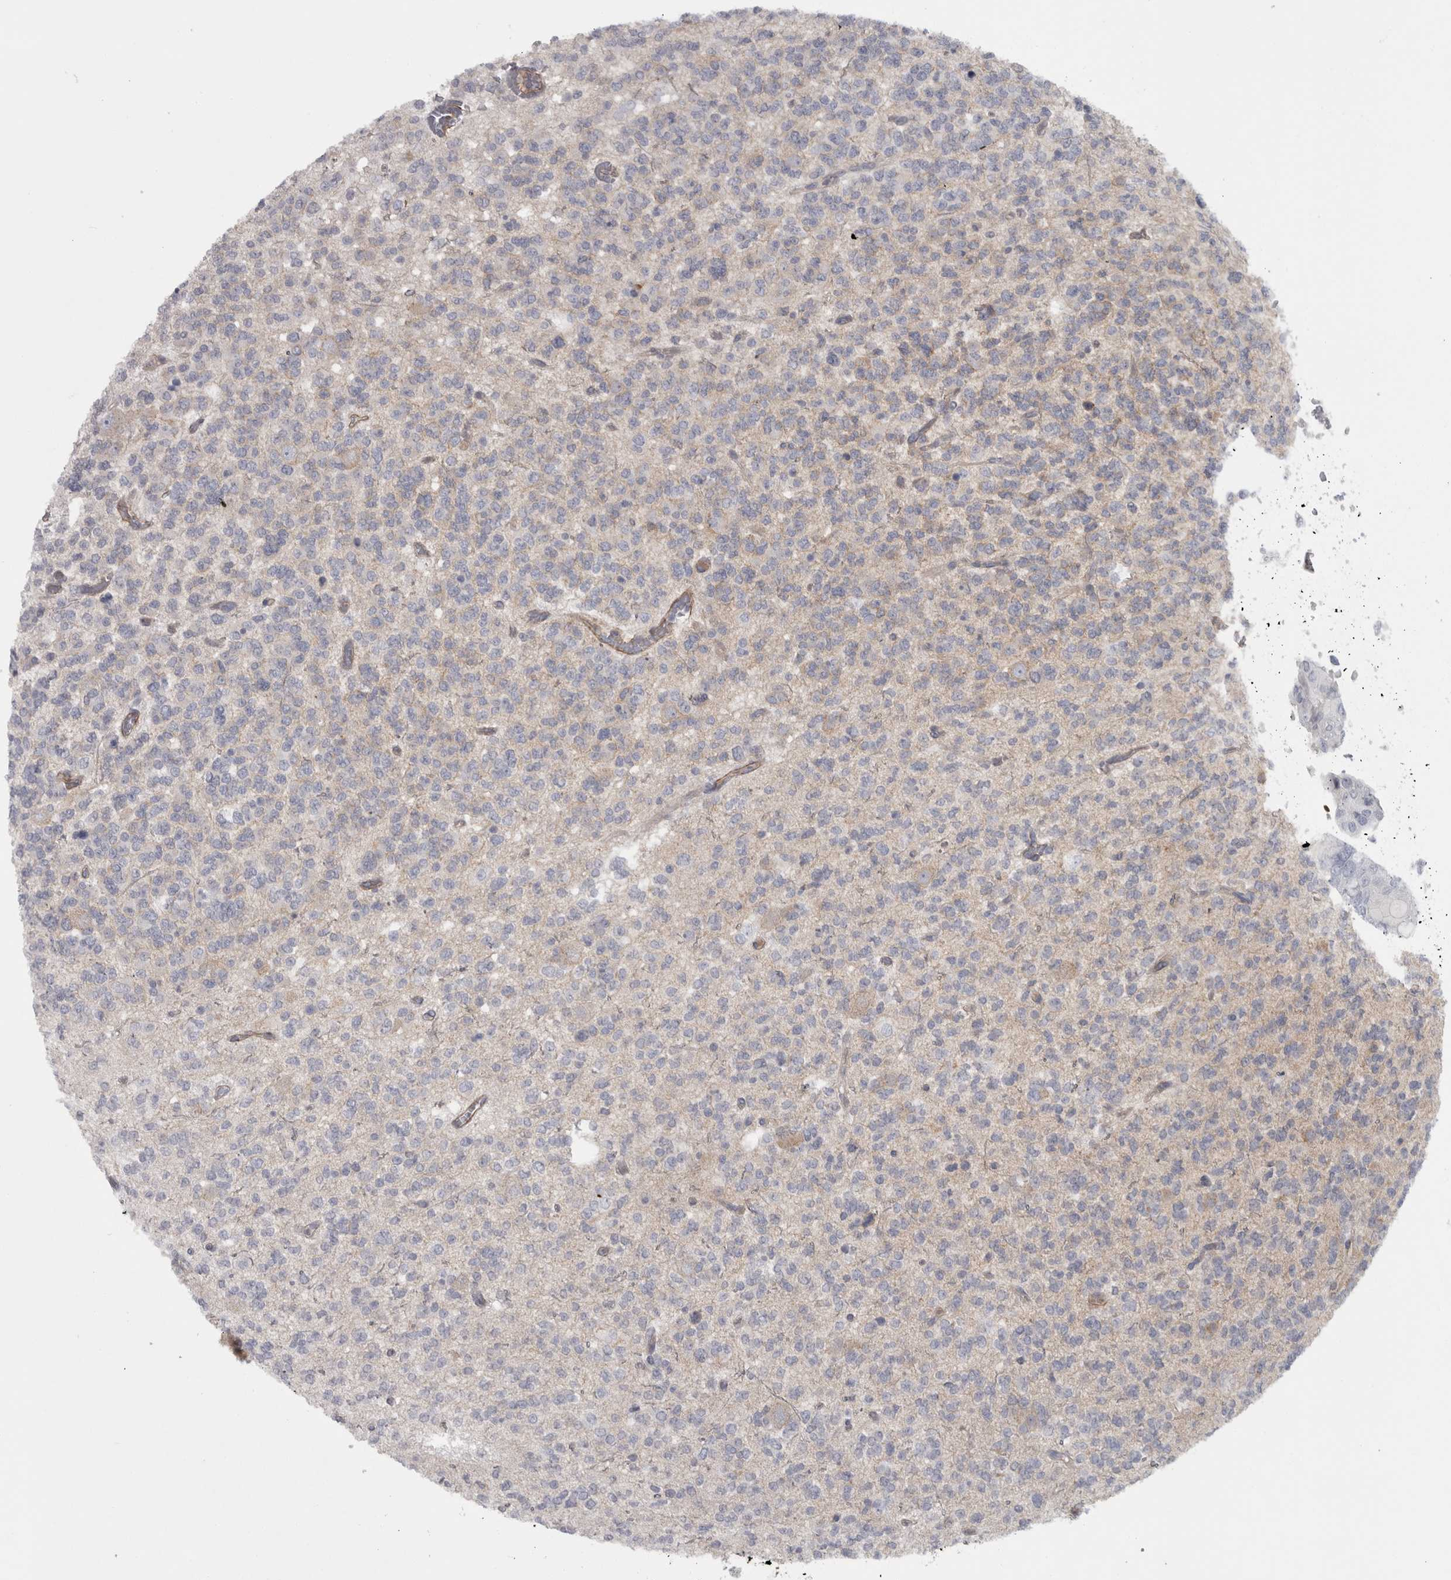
{"staining": {"intensity": "negative", "quantity": "none", "location": "none"}, "tissue": "glioma", "cell_type": "Tumor cells", "image_type": "cancer", "snomed": [{"axis": "morphology", "description": "Glioma, malignant, Low grade"}, {"axis": "topography", "description": "Brain"}], "caption": "IHC image of neoplastic tissue: glioma stained with DAB (3,3'-diaminobenzidine) displays no significant protein staining in tumor cells.", "gene": "PPP1R12B", "patient": {"sex": "male", "age": 38}}